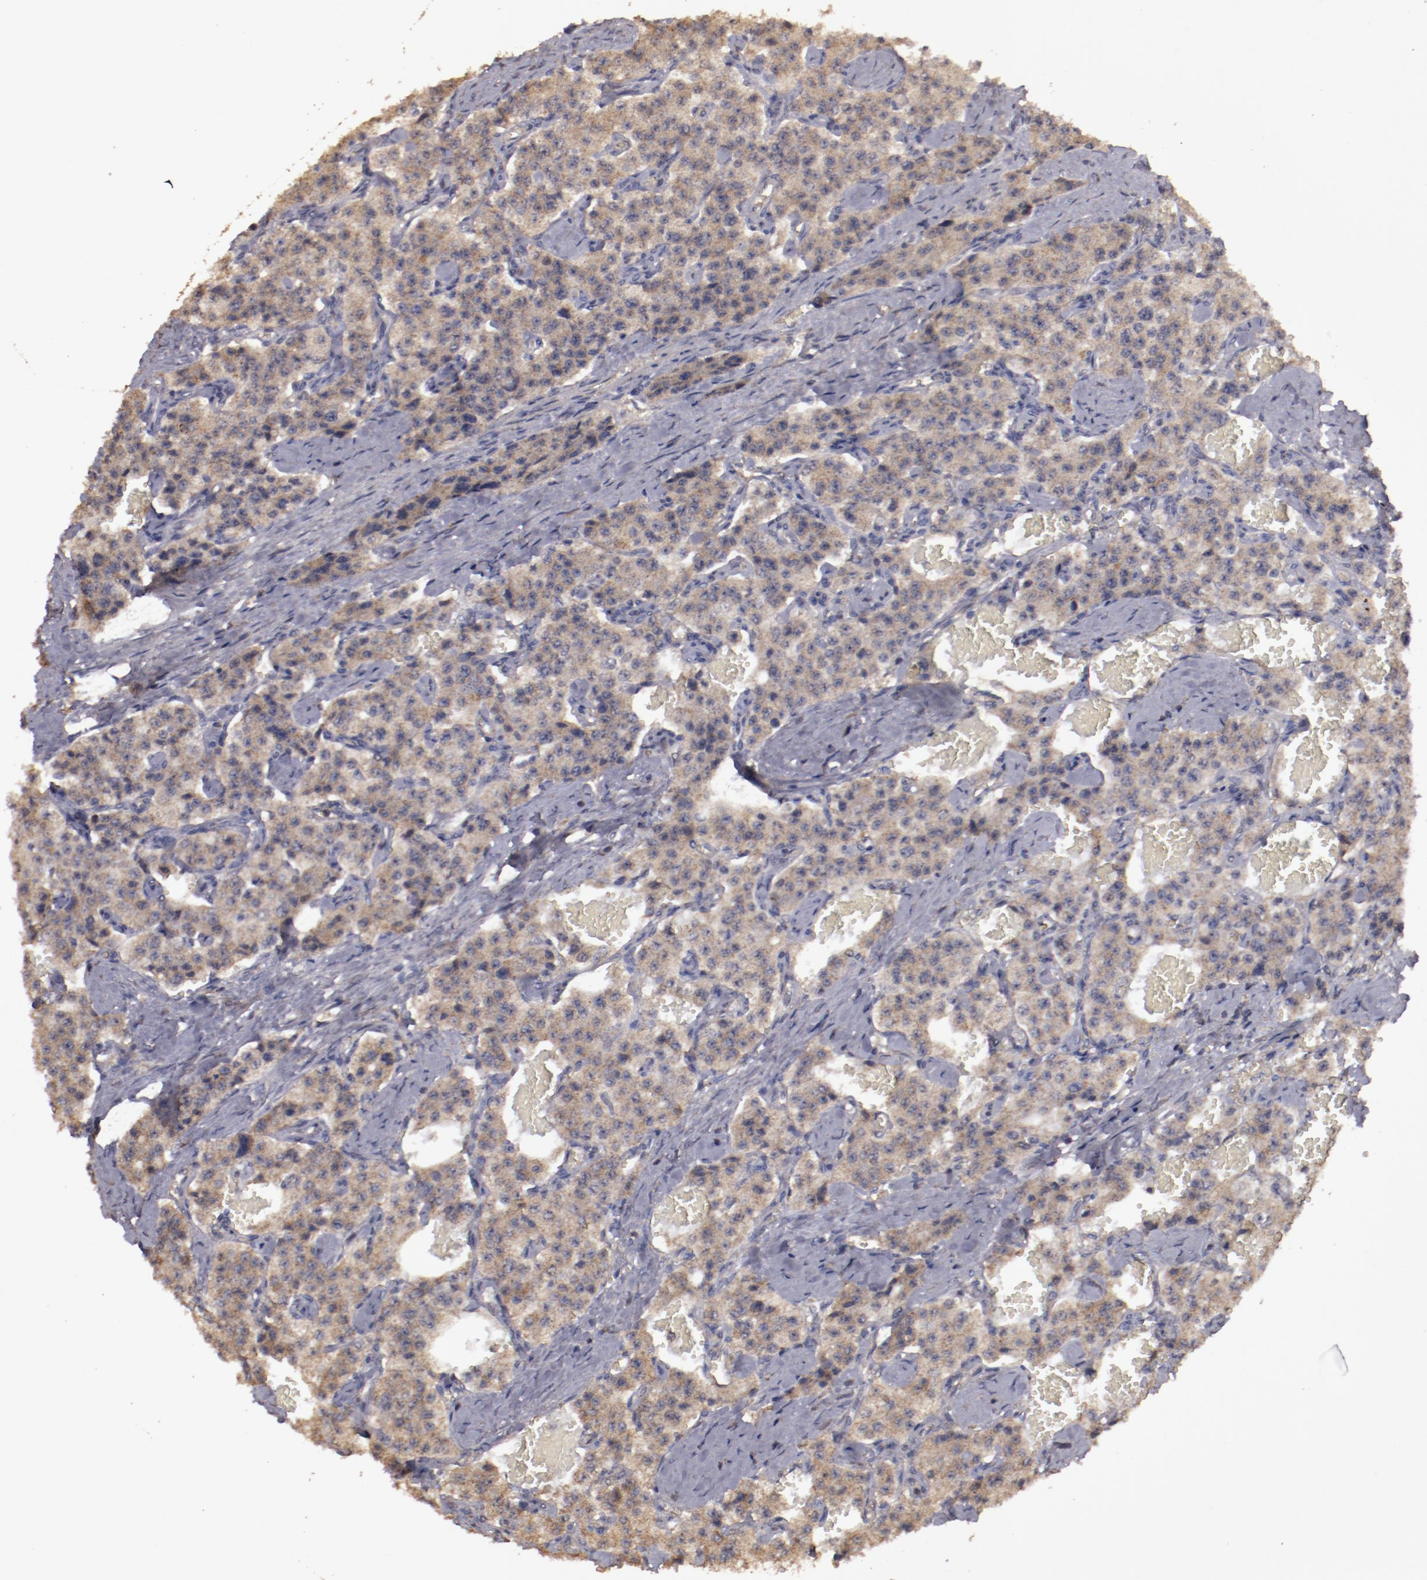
{"staining": {"intensity": "weak", "quantity": ">75%", "location": "cytoplasmic/membranous"}, "tissue": "carcinoid", "cell_type": "Tumor cells", "image_type": "cancer", "snomed": [{"axis": "morphology", "description": "Carcinoid, malignant, NOS"}, {"axis": "topography", "description": "Small intestine"}], "caption": "Carcinoid stained with a protein marker exhibits weak staining in tumor cells.", "gene": "FAT1", "patient": {"sex": "male", "age": 52}}